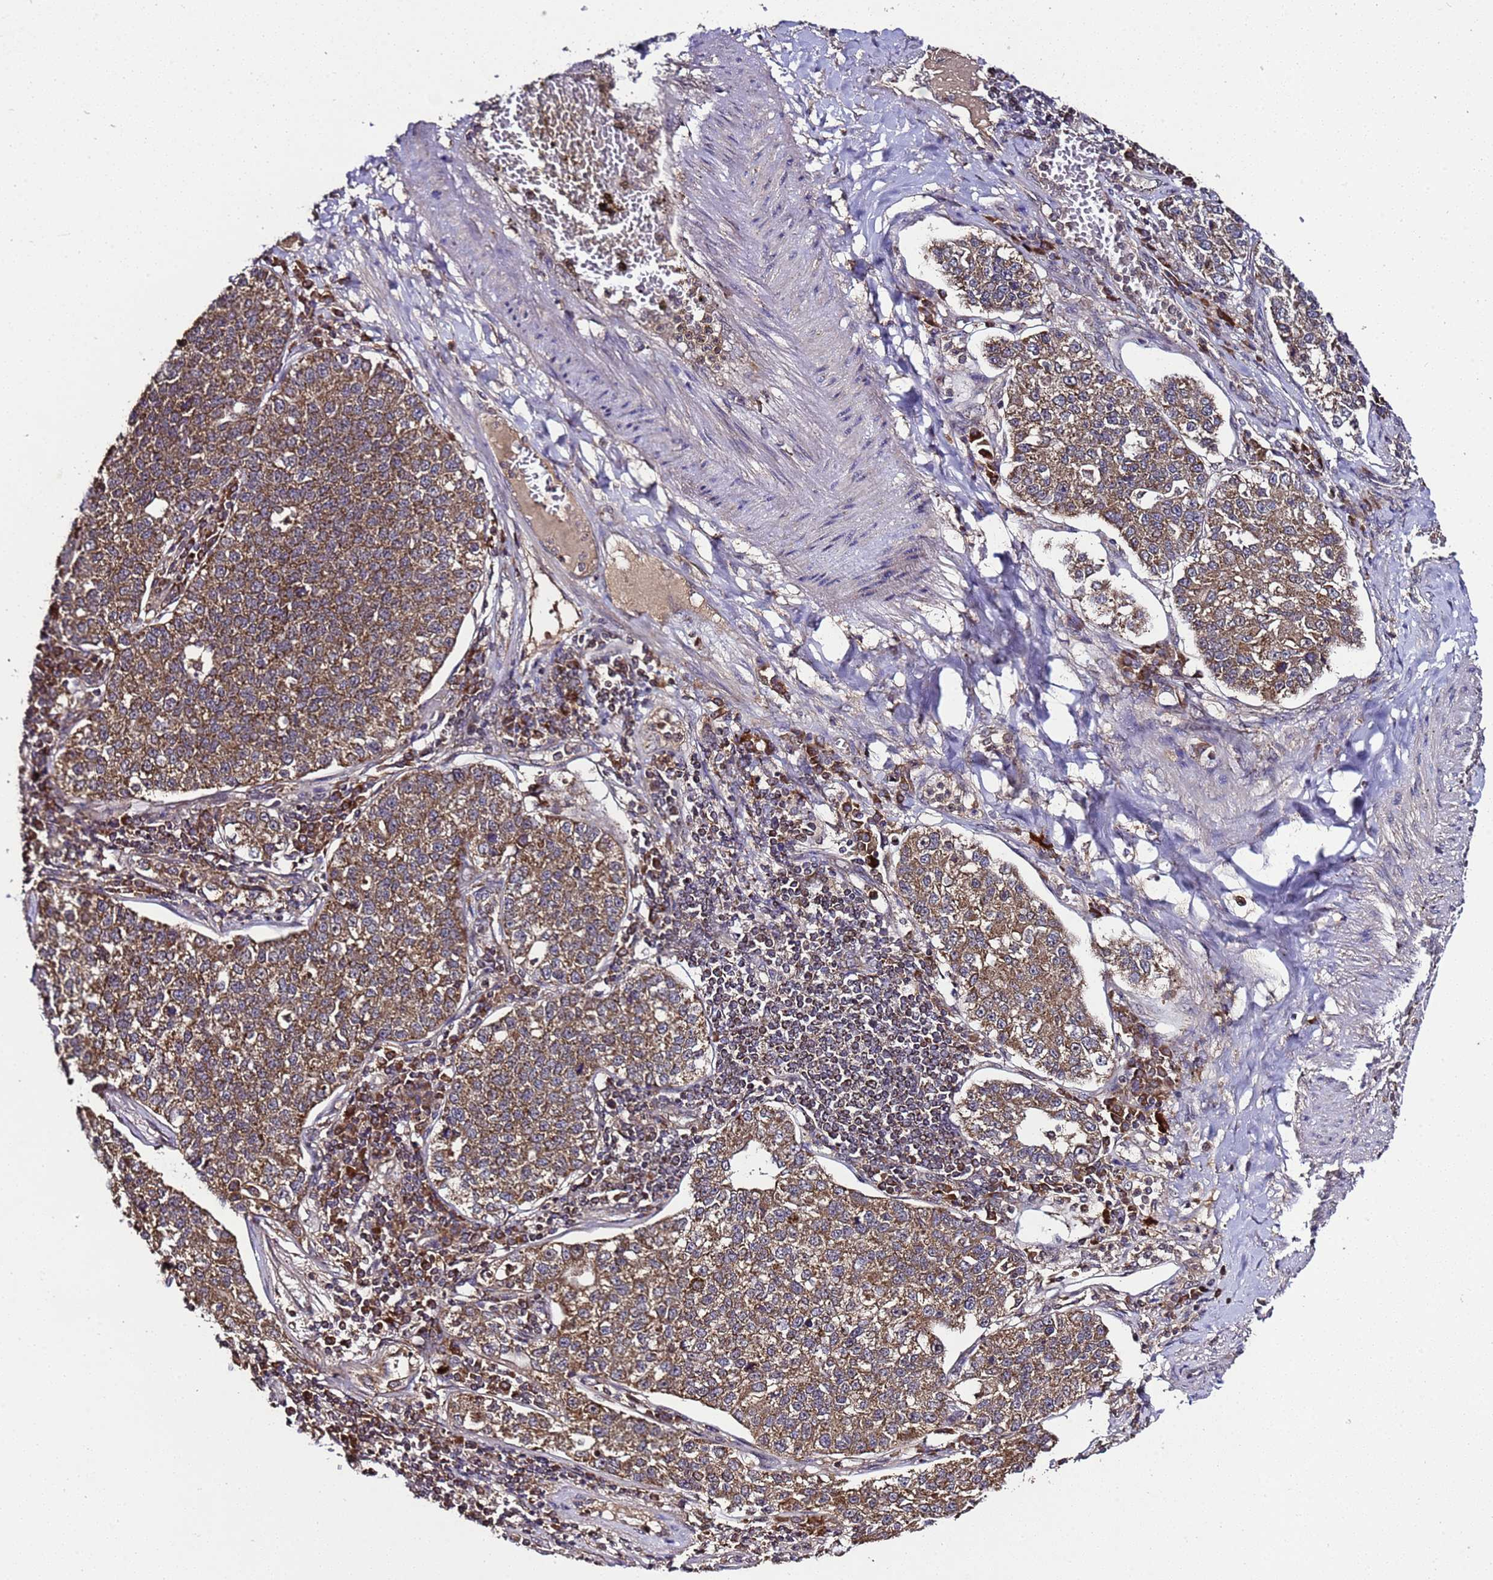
{"staining": {"intensity": "moderate", "quantity": ">75%", "location": "cytoplasmic/membranous"}, "tissue": "lung cancer", "cell_type": "Tumor cells", "image_type": "cancer", "snomed": [{"axis": "morphology", "description": "Adenocarcinoma, NOS"}, {"axis": "topography", "description": "Lung"}], "caption": "Immunohistochemical staining of human lung cancer exhibits medium levels of moderate cytoplasmic/membranous protein positivity in about >75% of tumor cells.", "gene": "HSPBAP1", "patient": {"sex": "male", "age": 49}}